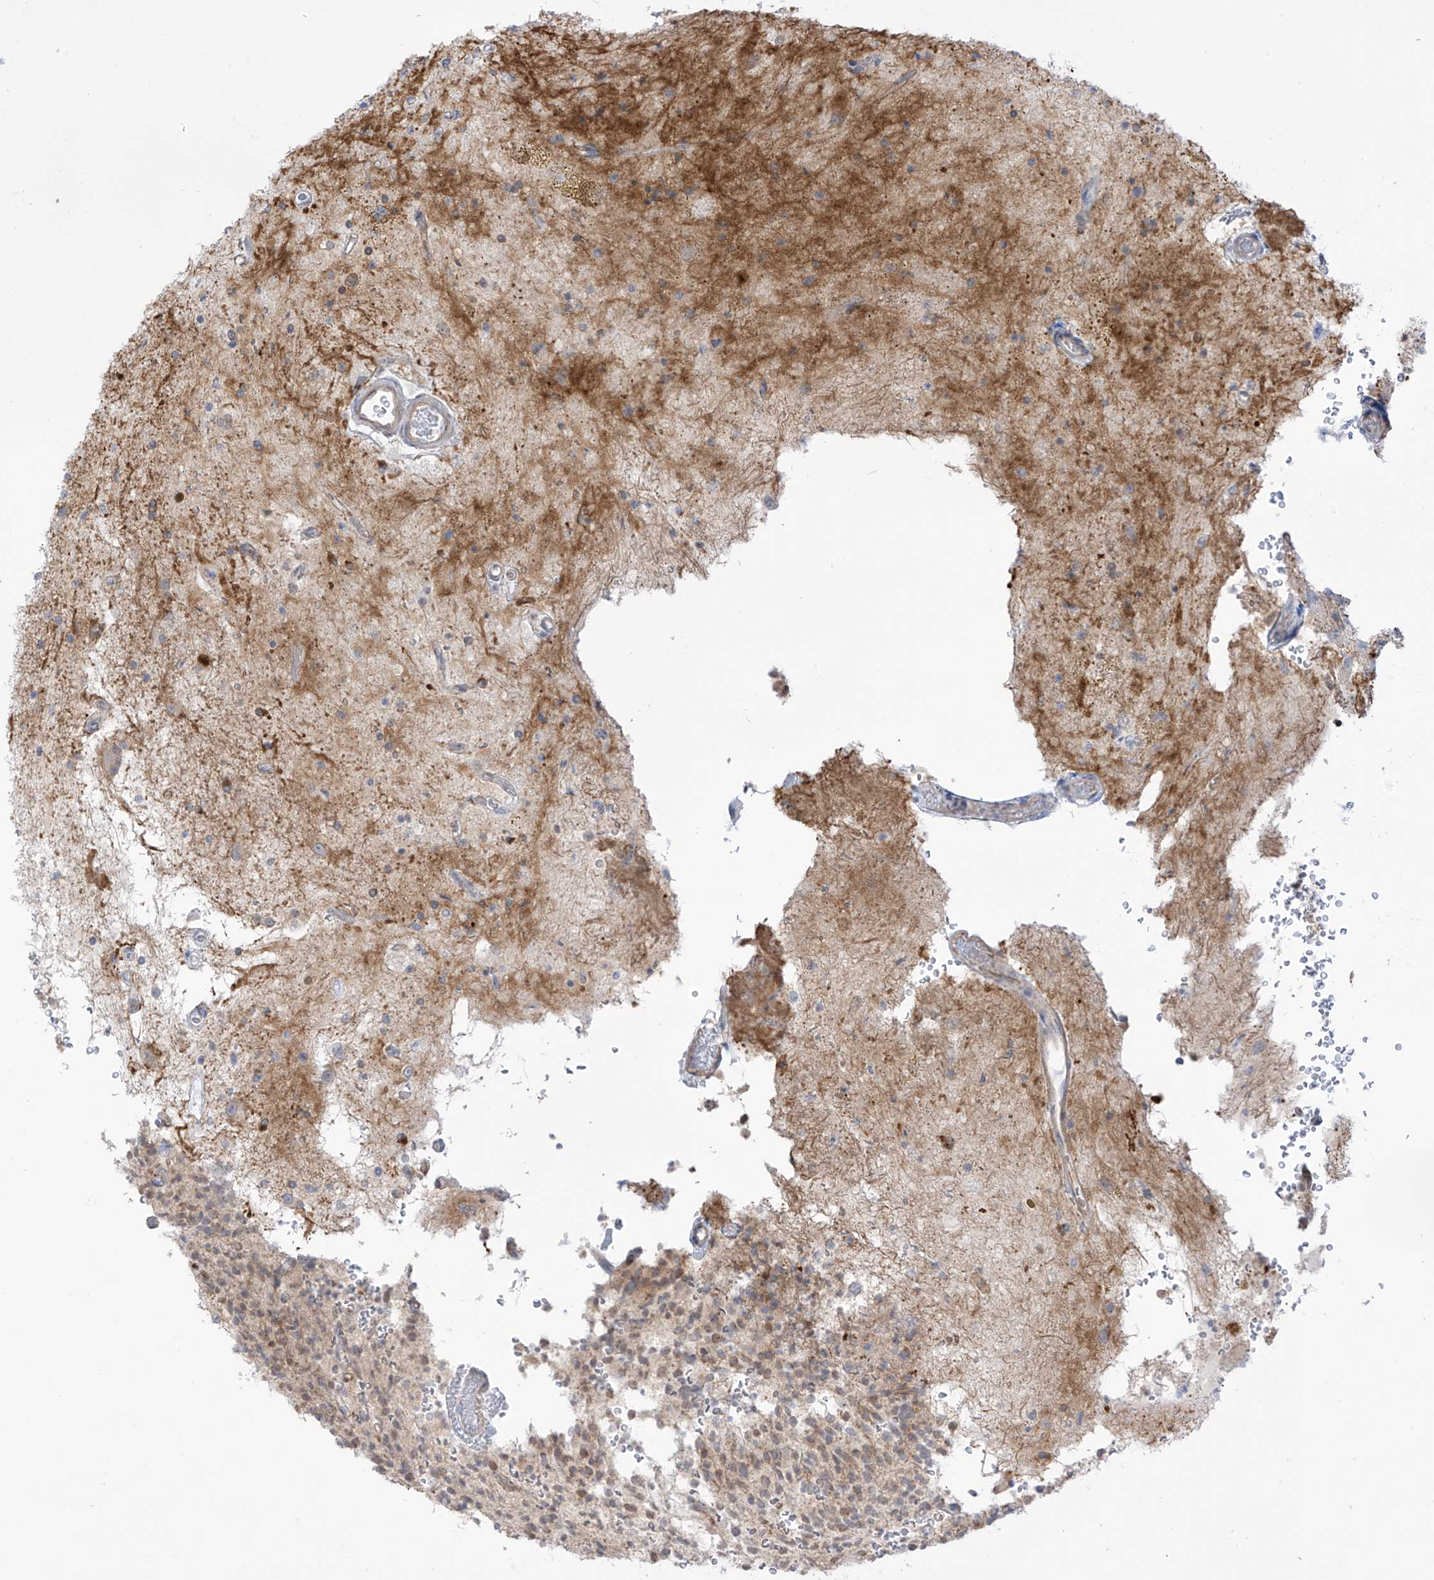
{"staining": {"intensity": "moderate", "quantity": "<25%", "location": "cytoplasmic/membranous"}, "tissue": "glioma", "cell_type": "Tumor cells", "image_type": "cancer", "snomed": [{"axis": "morphology", "description": "Glioma, malignant, High grade"}, {"axis": "topography", "description": "Brain"}], "caption": "The image displays staining of malignant high-grade glioma, revealing moderate cytoplasmic/membranous protein positivity (brown color) within tumor cells.", "gene": "HS6ST2", "patient": {"sex": "male", "age": 34}}